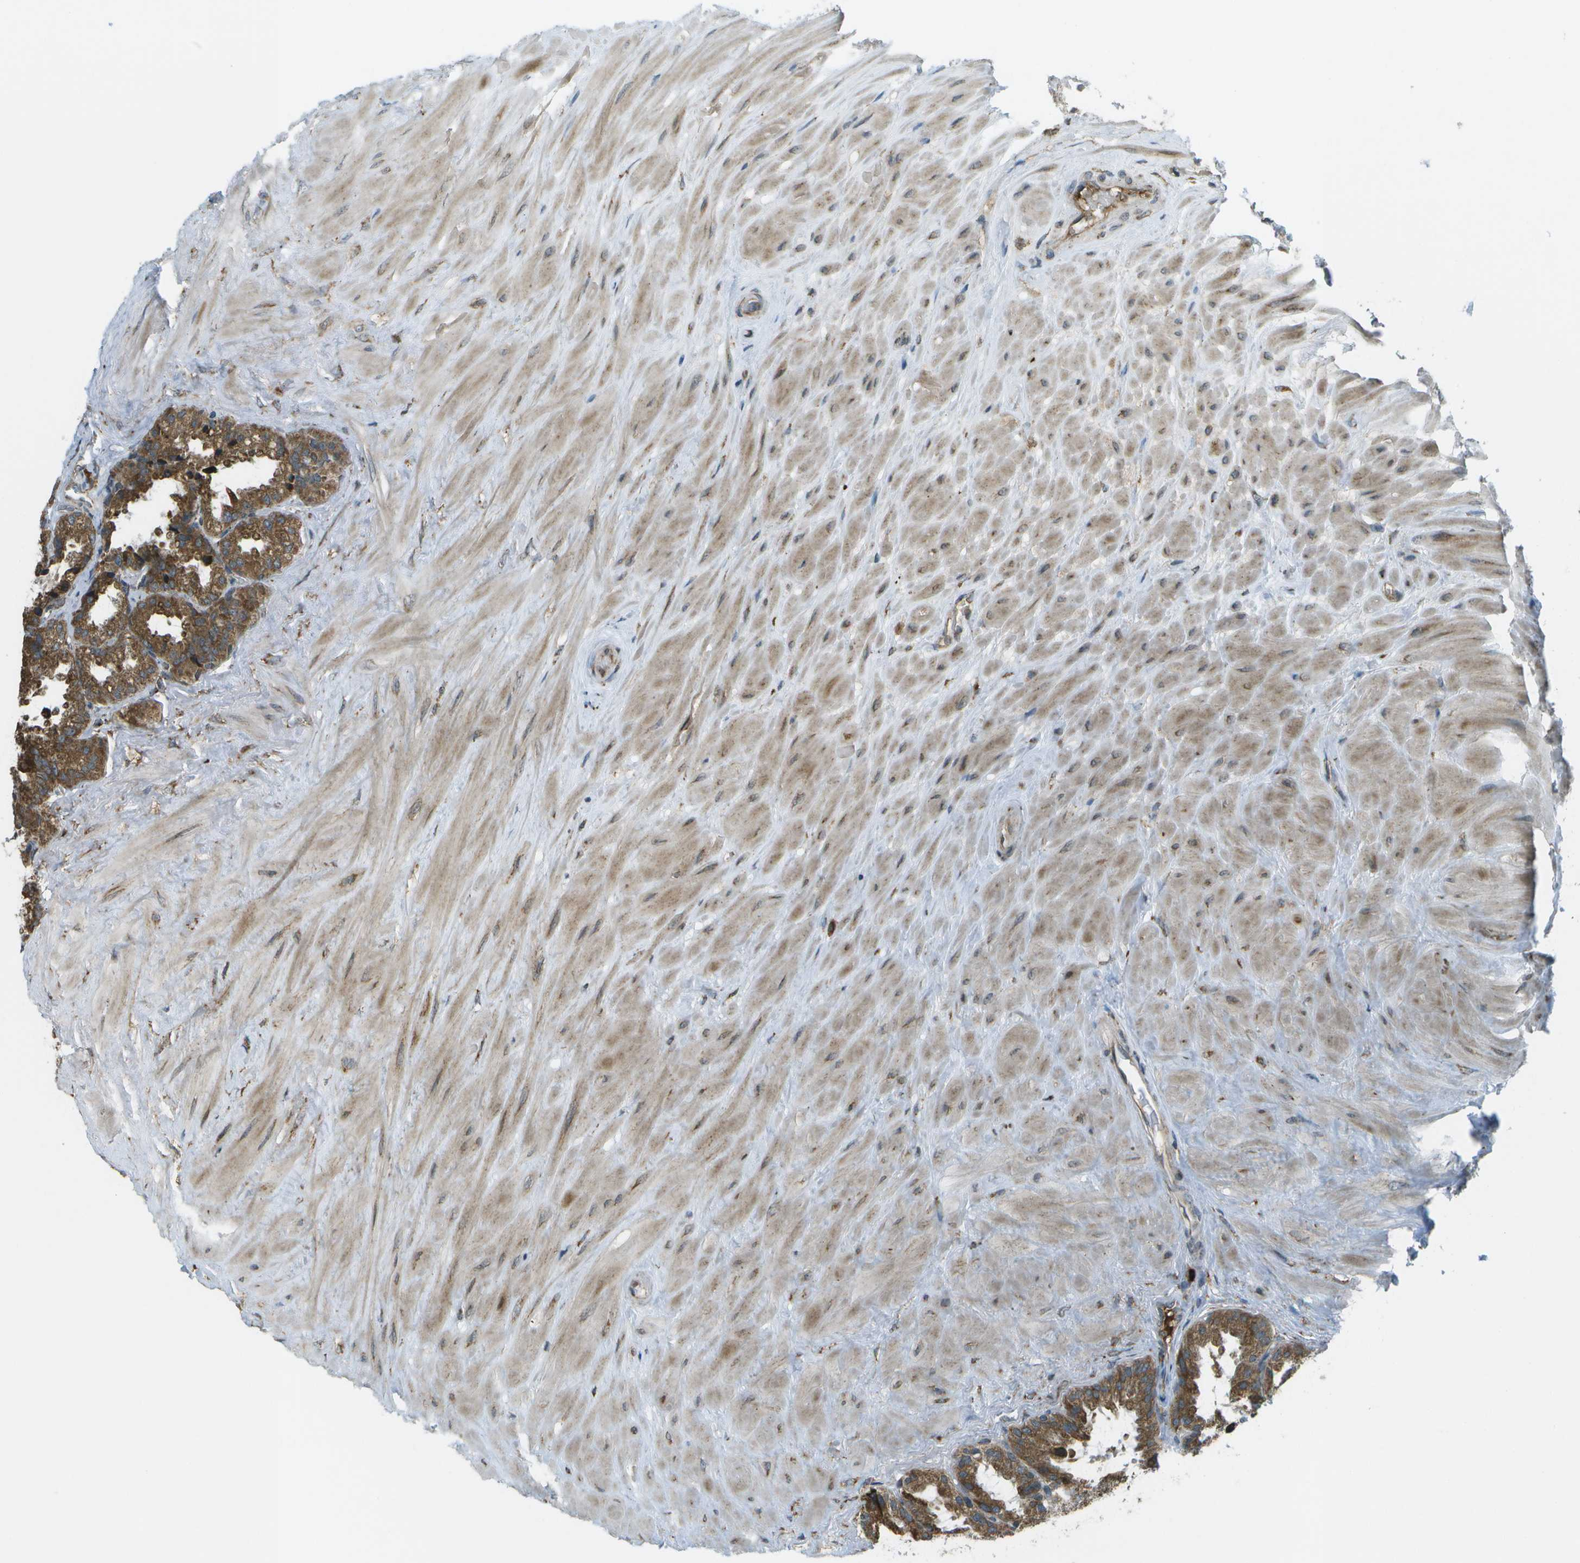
{"staining": {"intensity": "strong", "quantity": ">75%", "location": "cytoplasmic/membranous"}, "tissue": "seminal vesicle", "cell_type": "Glandular cells", "image_type": "normal", "snomed": [{"axis": "morphology", "description": "Normal tissue, NOS"}, {"axis": "topography", "description": "Seminal veicle"}], "caption": "Protein staining reveals strong cytoplasmic/membranous positivity in approximately >75% of glandular cells in normal seminal vesicle.", "gene": "USP30", "patient": {"sex": "male", "age": 46}}